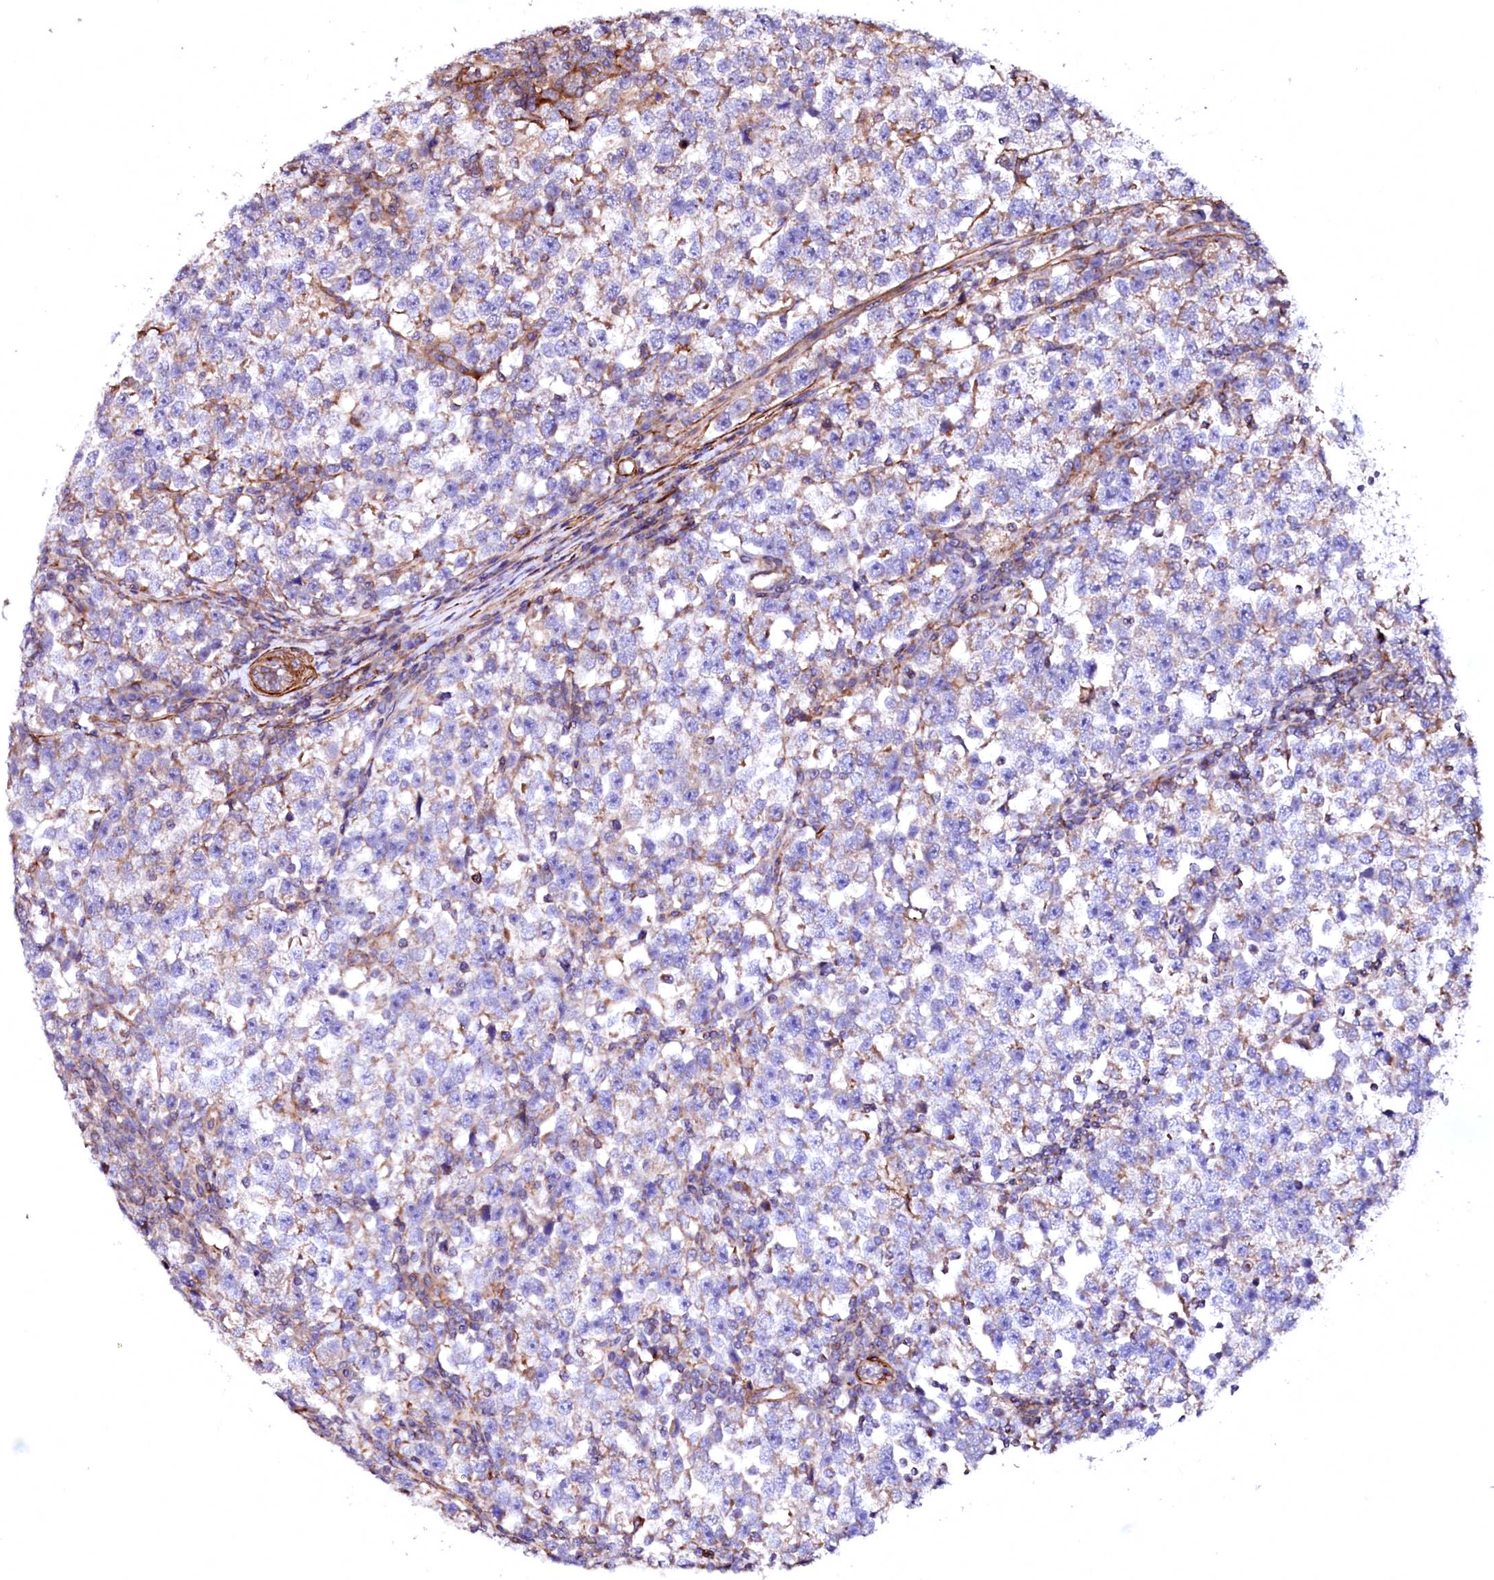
{"staining": {"intensity": "weak", "quantity": "25%-75%", "location": "cytoplasmic/membranous"}, "tissue": "testis cancer", "cell_type": "Tumor cells", "image_type": "cancer", "snomed": [{"axis": "morphology", "description": "Normal tissue, NOS"}, {"axis": "morphology", "description": "Seminoma, NOS"}, {"axis": "topography", "description": "Testis"}], "caption": "Protein analysis of testis cancer tissue demonstrates weak cytoplasmic/membranous staining in approximately 25%-75% of tumor cells.", "gene": "GPR176", "patient": {"sex": "male", "age": 43}}